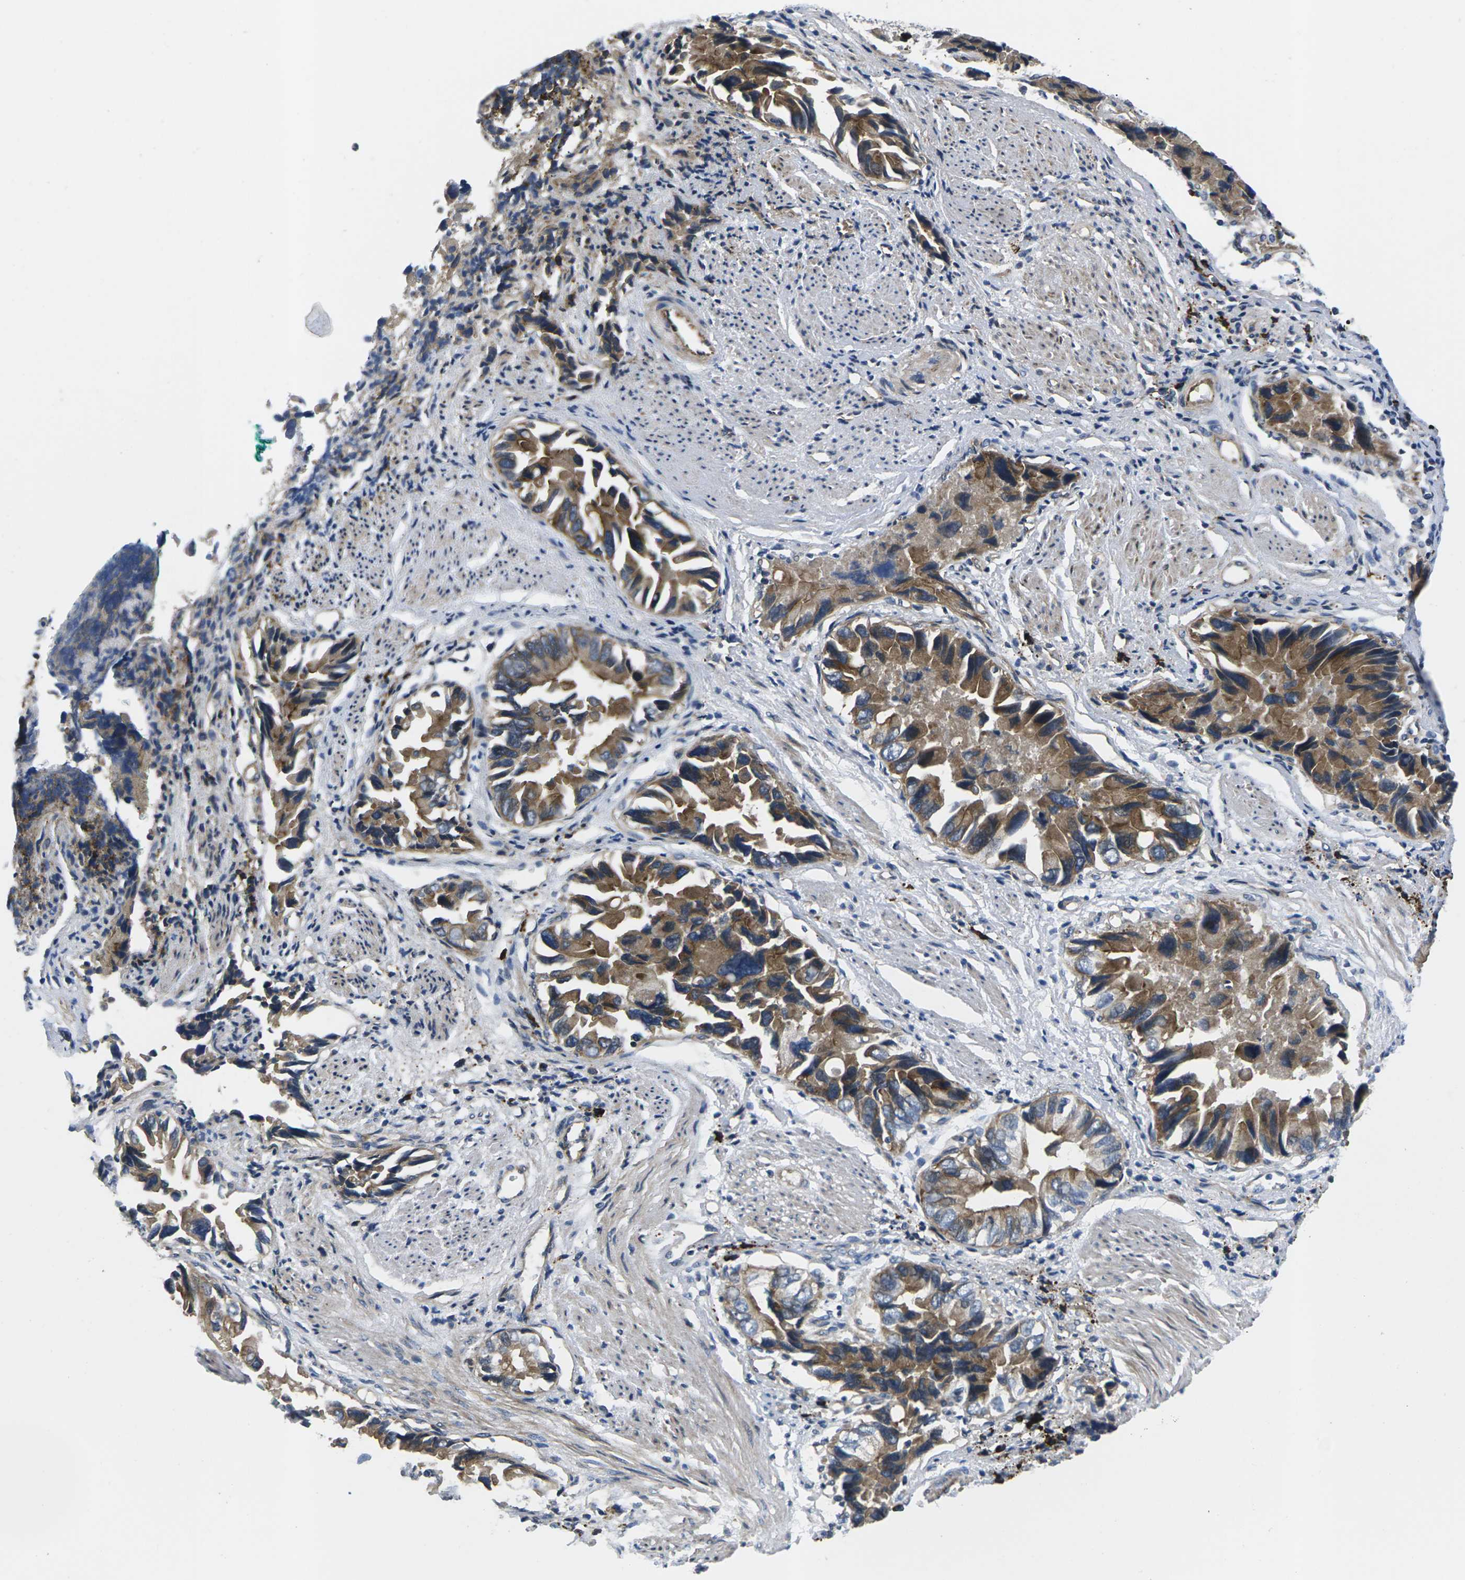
{"staining": {"intensity": "moderate", "quantity": ">75%", "location": "cytoplasmic/membranous"}, "tissue": "liver cancer", "cell_type": "Tumor cells", "image_type": "cancer", "snomed": [{"axis": "morphology", "description": "Cholangiocarcinoma"}, {"axis": "topography", "description": "Liver"}], "caption": "Moderate cytoplasmic/membranous staining for a protein is appreciated in about >75% of tumor cells of liver cancer using immunohistochemistry (IHC).", "gene": "PLCE1", "patient": {"sex": "female", "age": 79}}